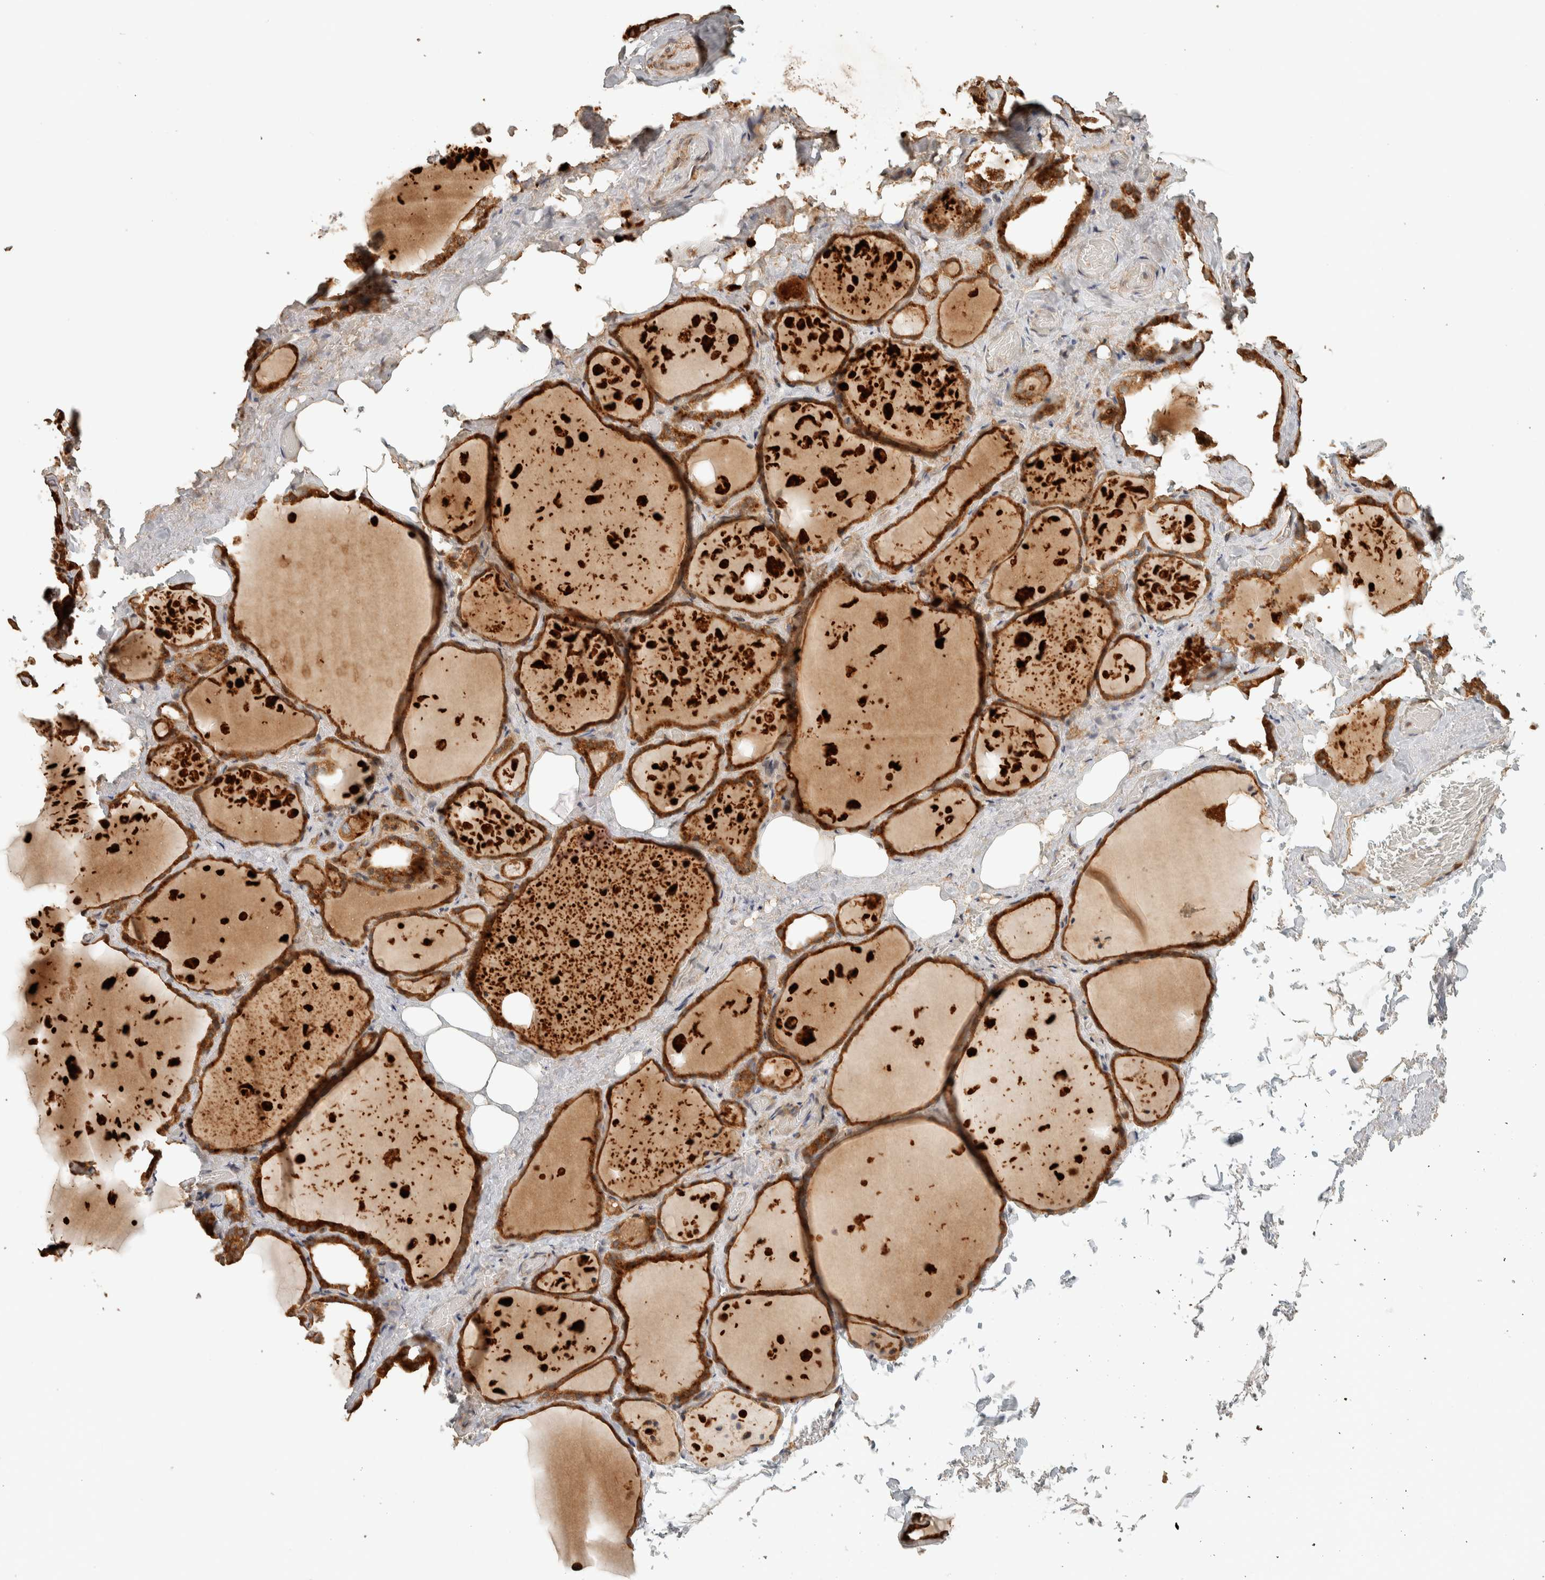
{"staining": {"intensity": "moderate", "quantity": ">75%", "location": "cytoplasmic/membranous"}, "tissue": "thyroid gland", "cell_type": "Glandular cells", "image_type": "normal", "snomed": [{"axis": "morphology", "description": "Normal tissue, NOS"}, {"axis": "topography", "description": "Thyroid gland"}], "caption": "This micrograph reveals immunohistochemistry staining of normal human thyroid gland, with medium moderate cytoplasmic/membranous staining in approximately >75% of glandular cells.", "gene": "EXOC7", "patient": {"sex": "male", "age": 61}}